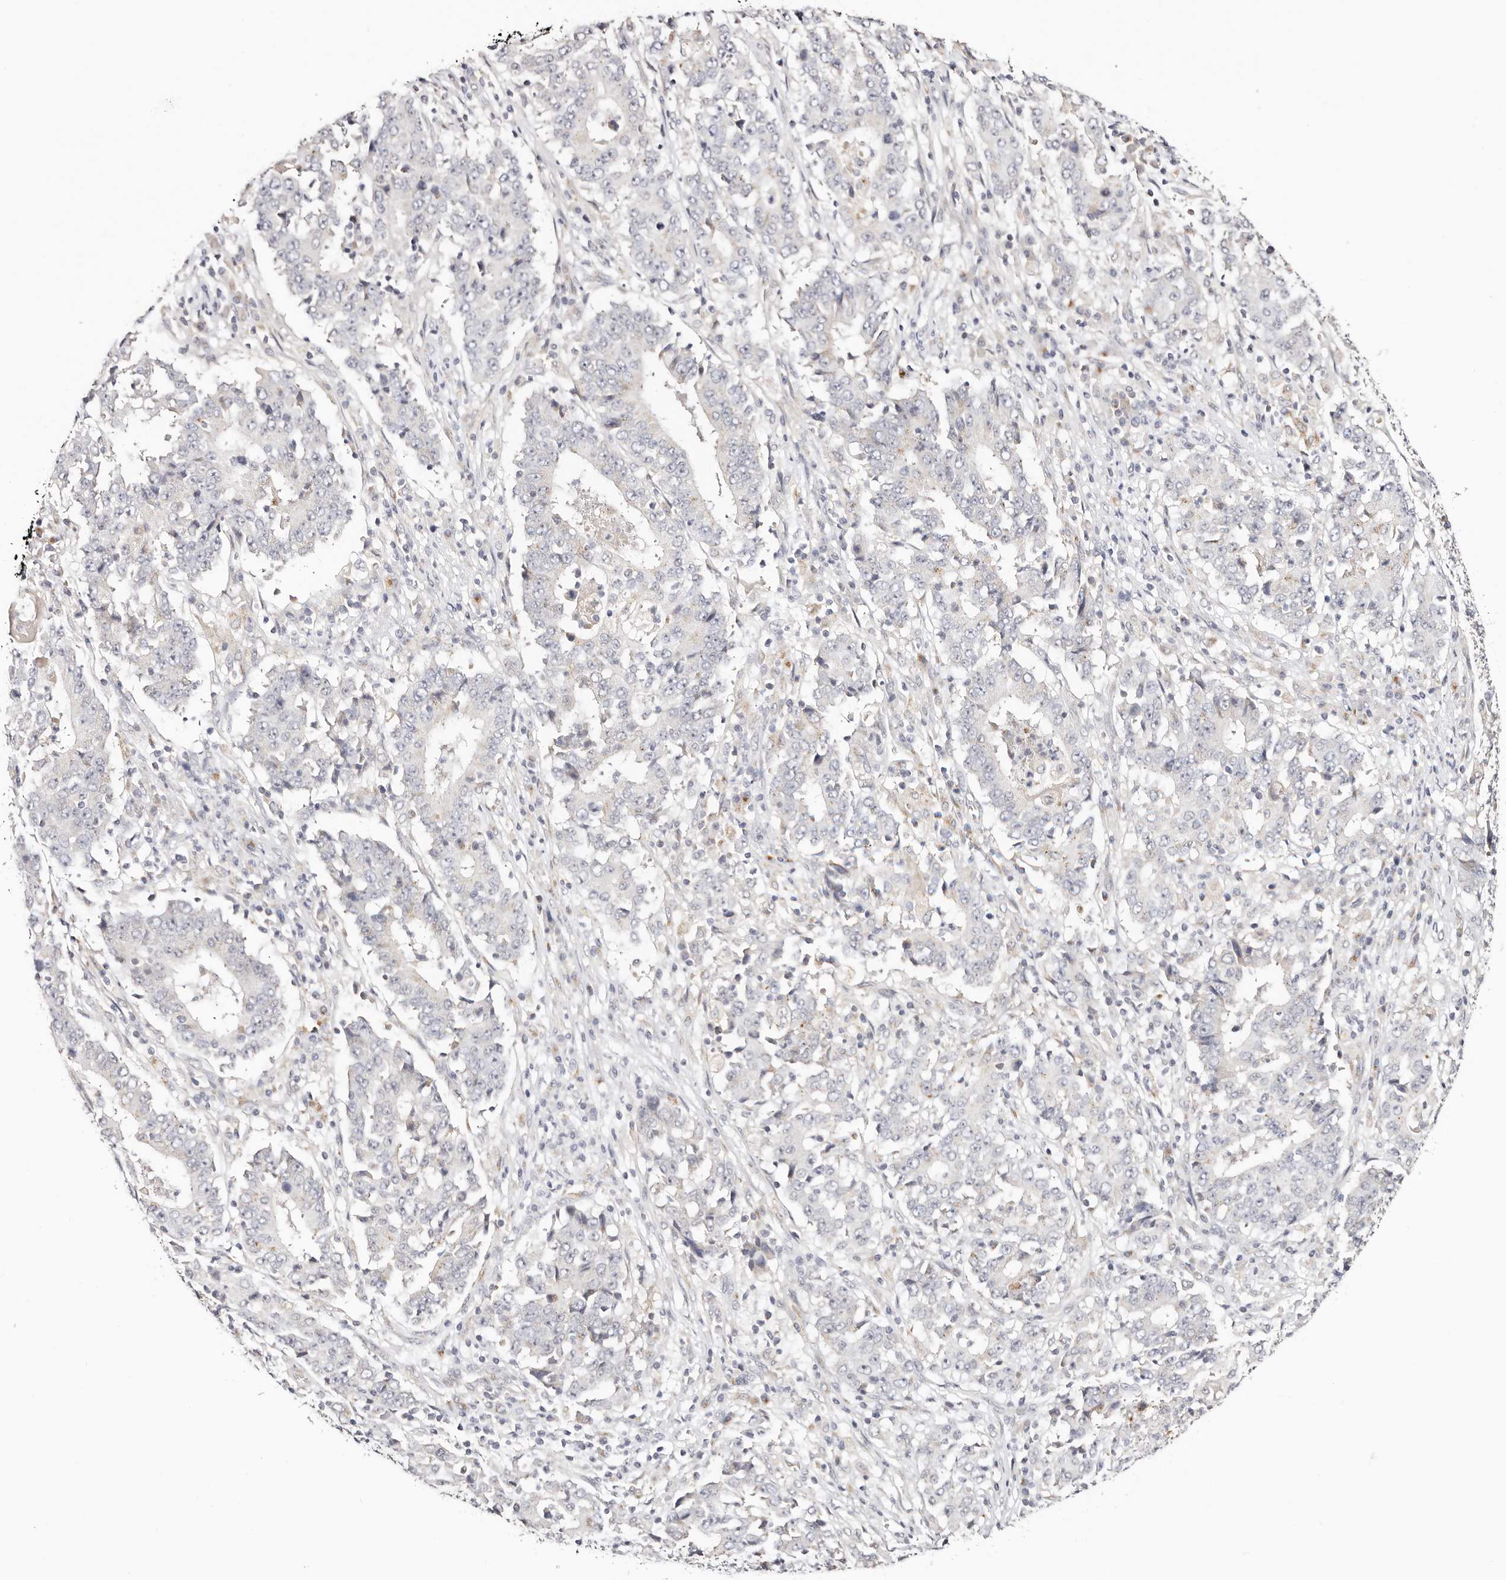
{"staining": {"intensity": "negative", "quantity": "none", "location": "none"}, "tissue": "stomach cancer", "cell_type": "Tumor cells", "image_type": "cancer", "snomed": [{"axis": "morphology", "description": "Adenocarcinoma, NOS"}, {"axis": "topography", "description": "Stomach"}], "caption": "IHC histopathology image of neoplastic tissue: human stomach cancer (adenocarcinoma) stained with DAB exhibits no significant protein expression in tumor cells. (Stains: DAB immunohistochemistry with hematoxylin counter stain, Microscopy: brightfield microscopy at high magnification).", "gene": "VIPAS39", "patient": {"sex": "male", "age": 59}}